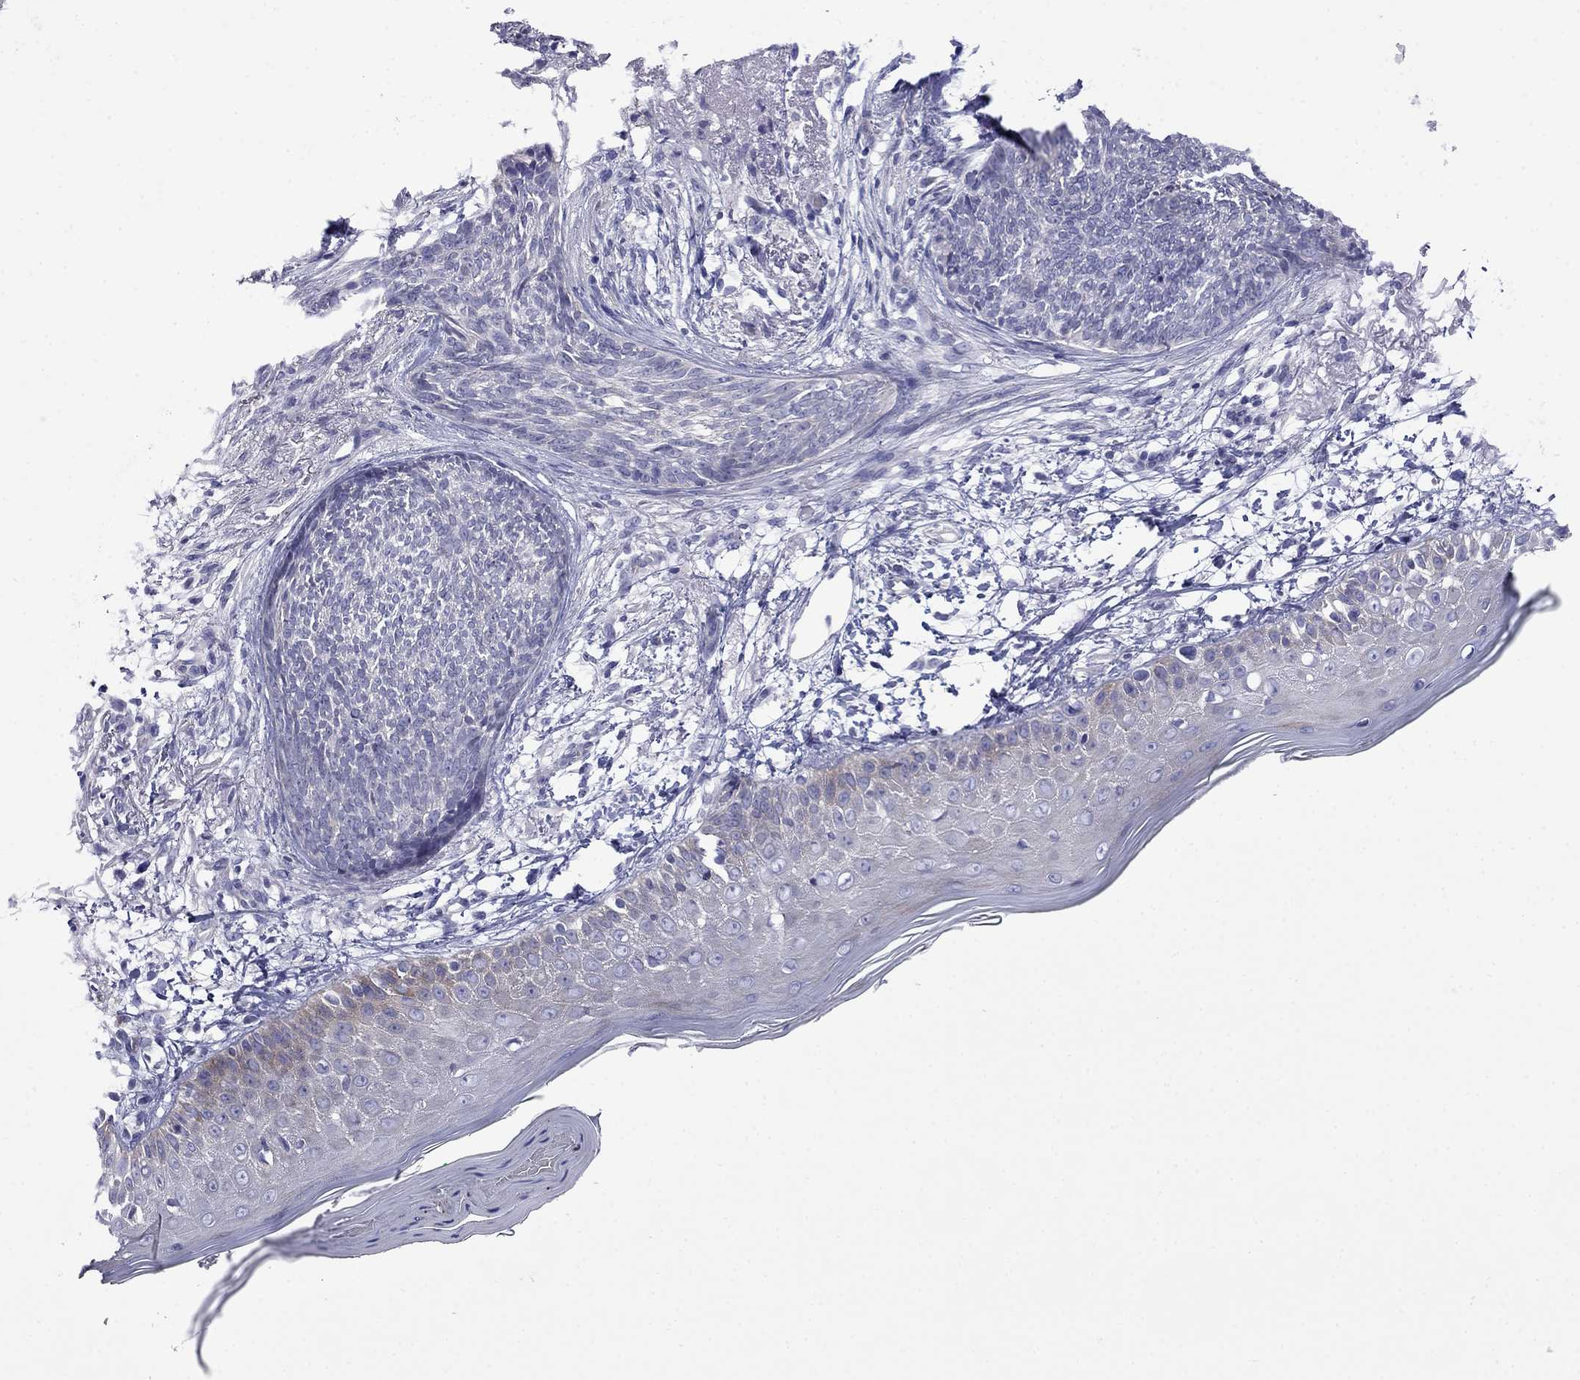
{"staining": {"intensity": "negative", "quantity": "none", "location": "none"}, "tissue": "skin cancer", "cell_type": "Tumor cells", "image_type": "cancer", "snomed": [{"axis": "morphology", "description": "Normal tissue, NOS"}, {"axis": "morphology", "description": "Basal cell carcinoma"}, {"axis": "topography", "description": "Skin"}], "caption": "Tumor cells are negative for protein expression in human skin basal cell carcinoma.", "gene": "PRR18", "patient": {"sex": "male", "age": 84}}